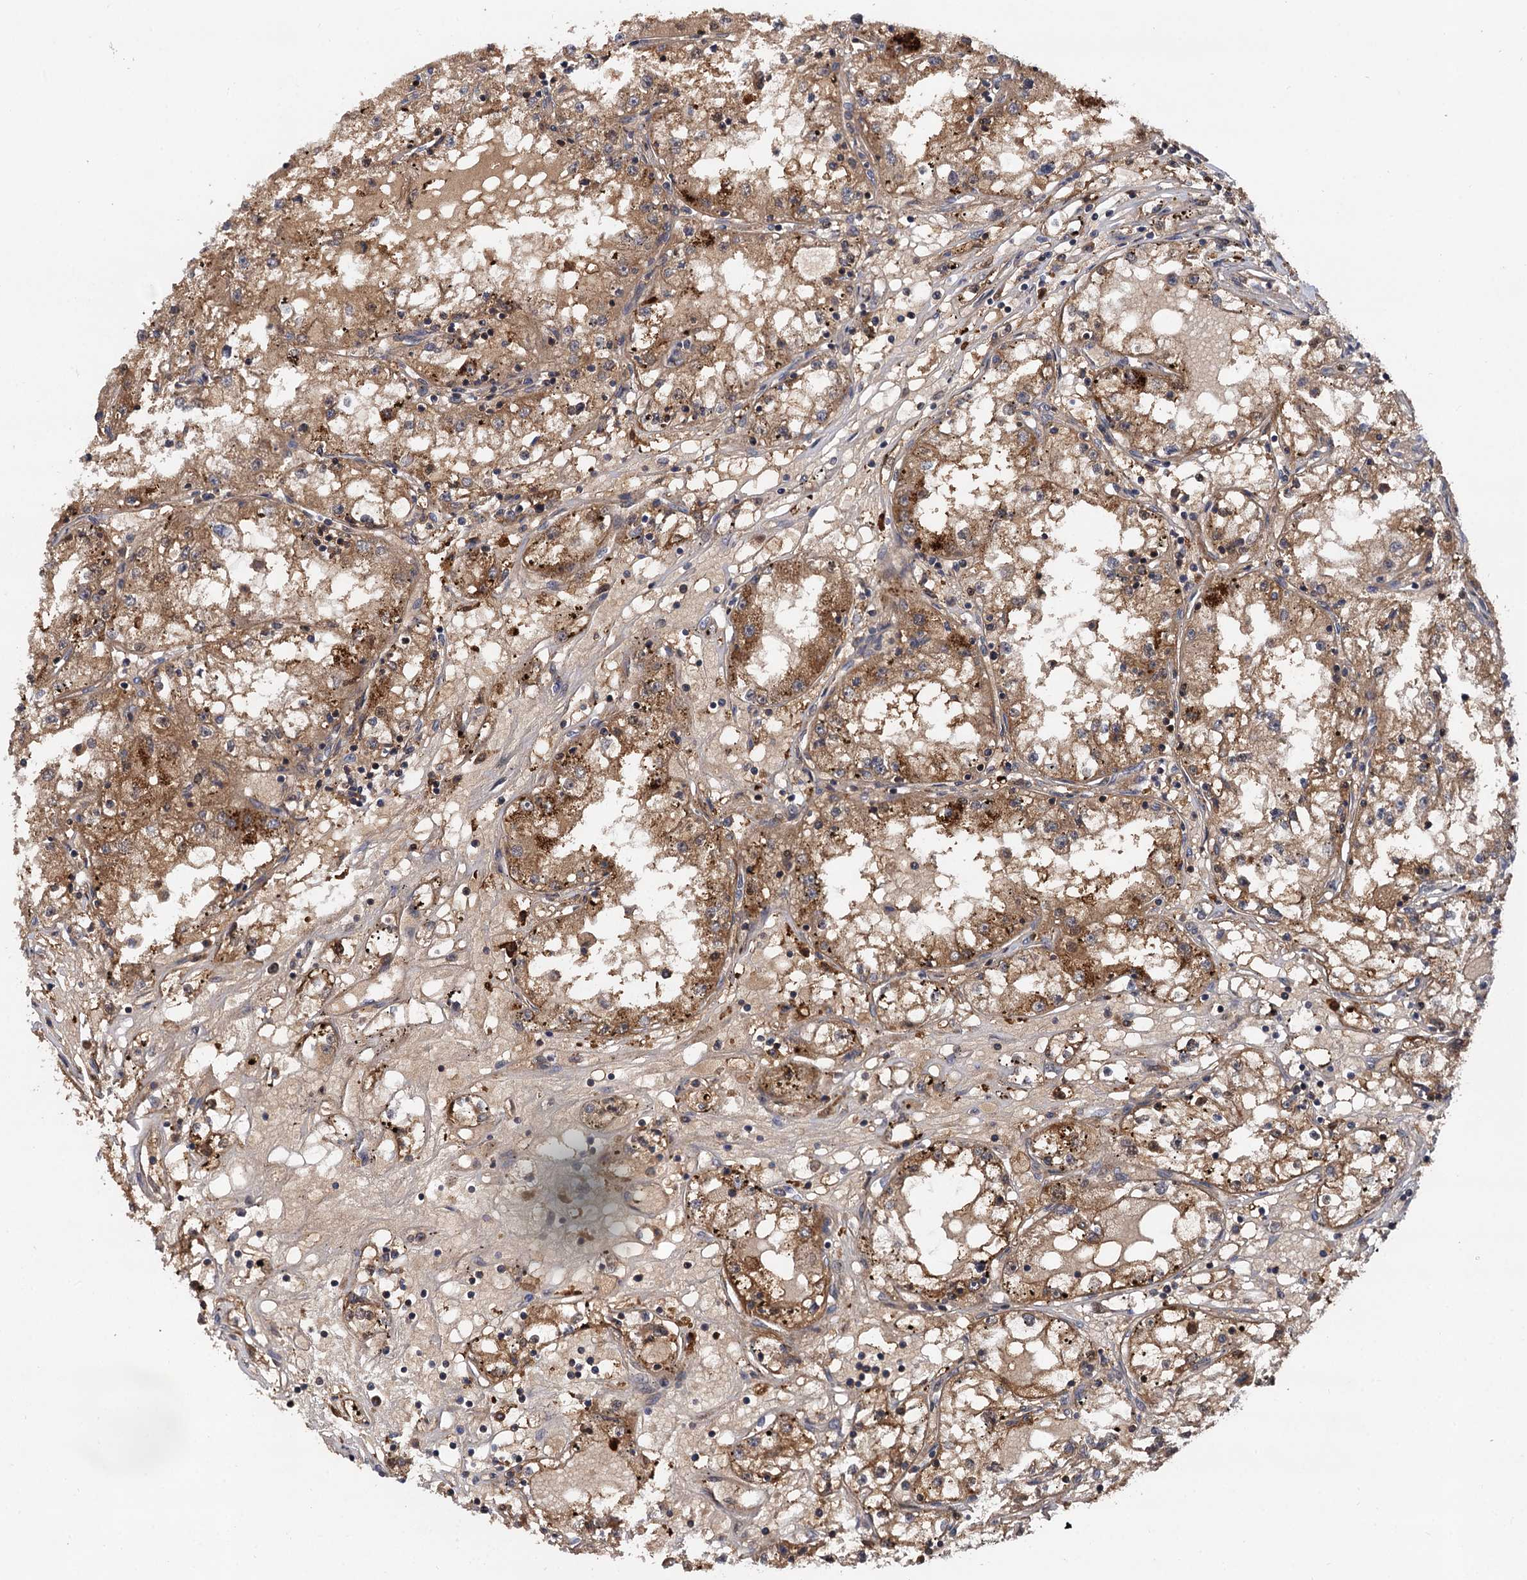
{"staining": {"intensity": "moderate", "quantity": ">75%", "location": "cytoplasmic/membranous"}, "tissue": "renal cancer", "cell_type": "Tumor cells", "image_type": "cancer", "snomed": [{"axis": "morphology", "description": "Adenocarcinoma, NOS"}, {"axis": "topography", "description": "Kidney"}], "caption": "About >75% of tumor cells in human renal cancer (adenocarcinoma) demonstrate moderate cytoplasmic/membranous protein positivity as visualized by brown immunohistochemical staining.", "gene": "SELENOP", "patient": {"sex": "male", "age": 56}}